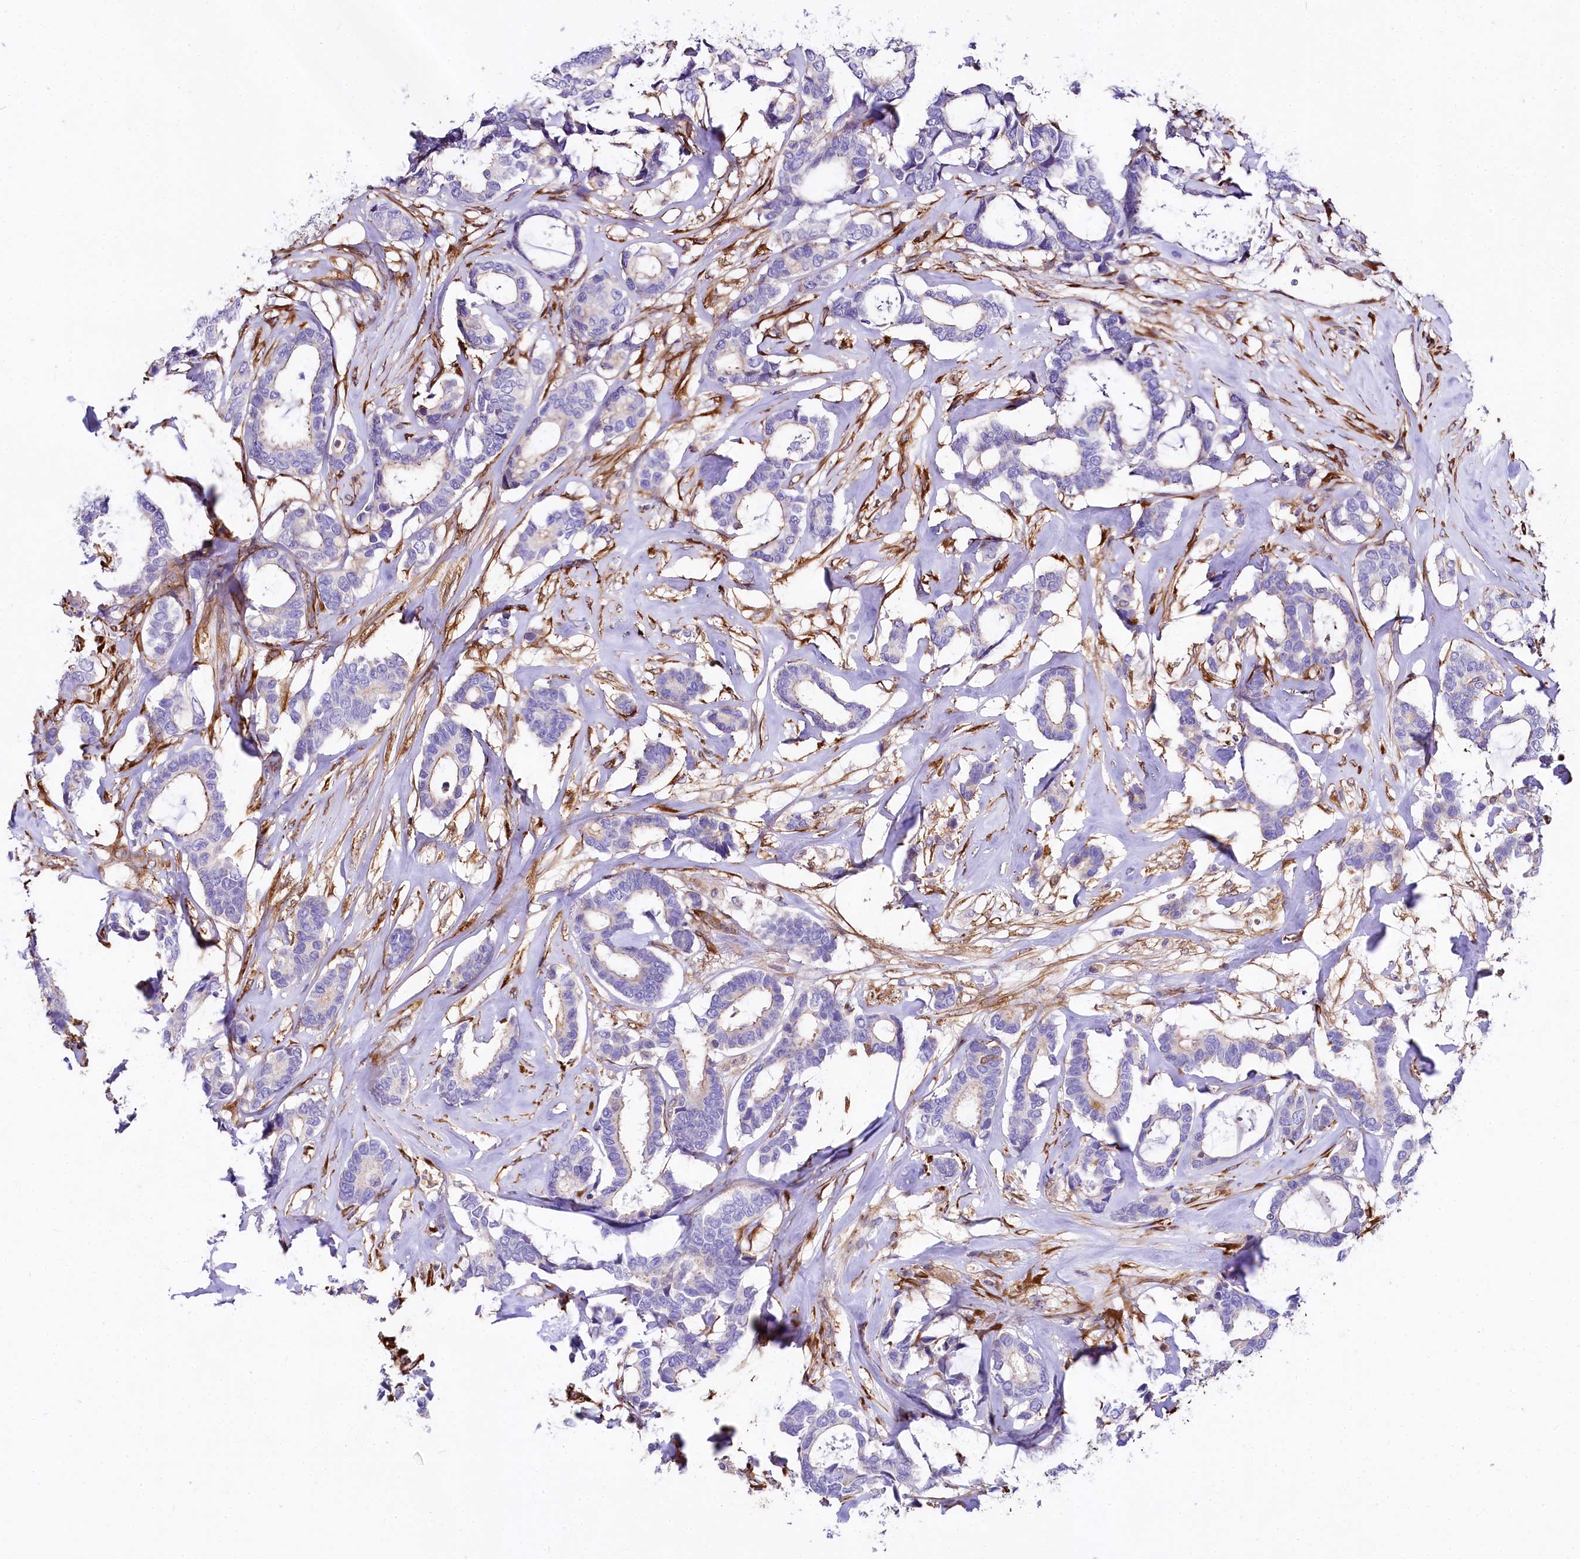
{"staining": {"intensity": "negative", "quantity": "none", "location": "none"}, "tissue": "breast cancer", "cell_type": "Tumor cells", "image_type": "cancer", "snomed": [{"axis": "morphology", "description": "Duct carcinoma"}, {"axis": "topography", "description": "Breast"}], "caption": "A high-resolution micrograph shows IHC staining of breast invasive ductal carcinoma, which exhibits no significant staining in tumor cells. (DAB IHC, high magnification).", "gene": "FCHSD2", "patient": {"sex": "female", "age": 87}}